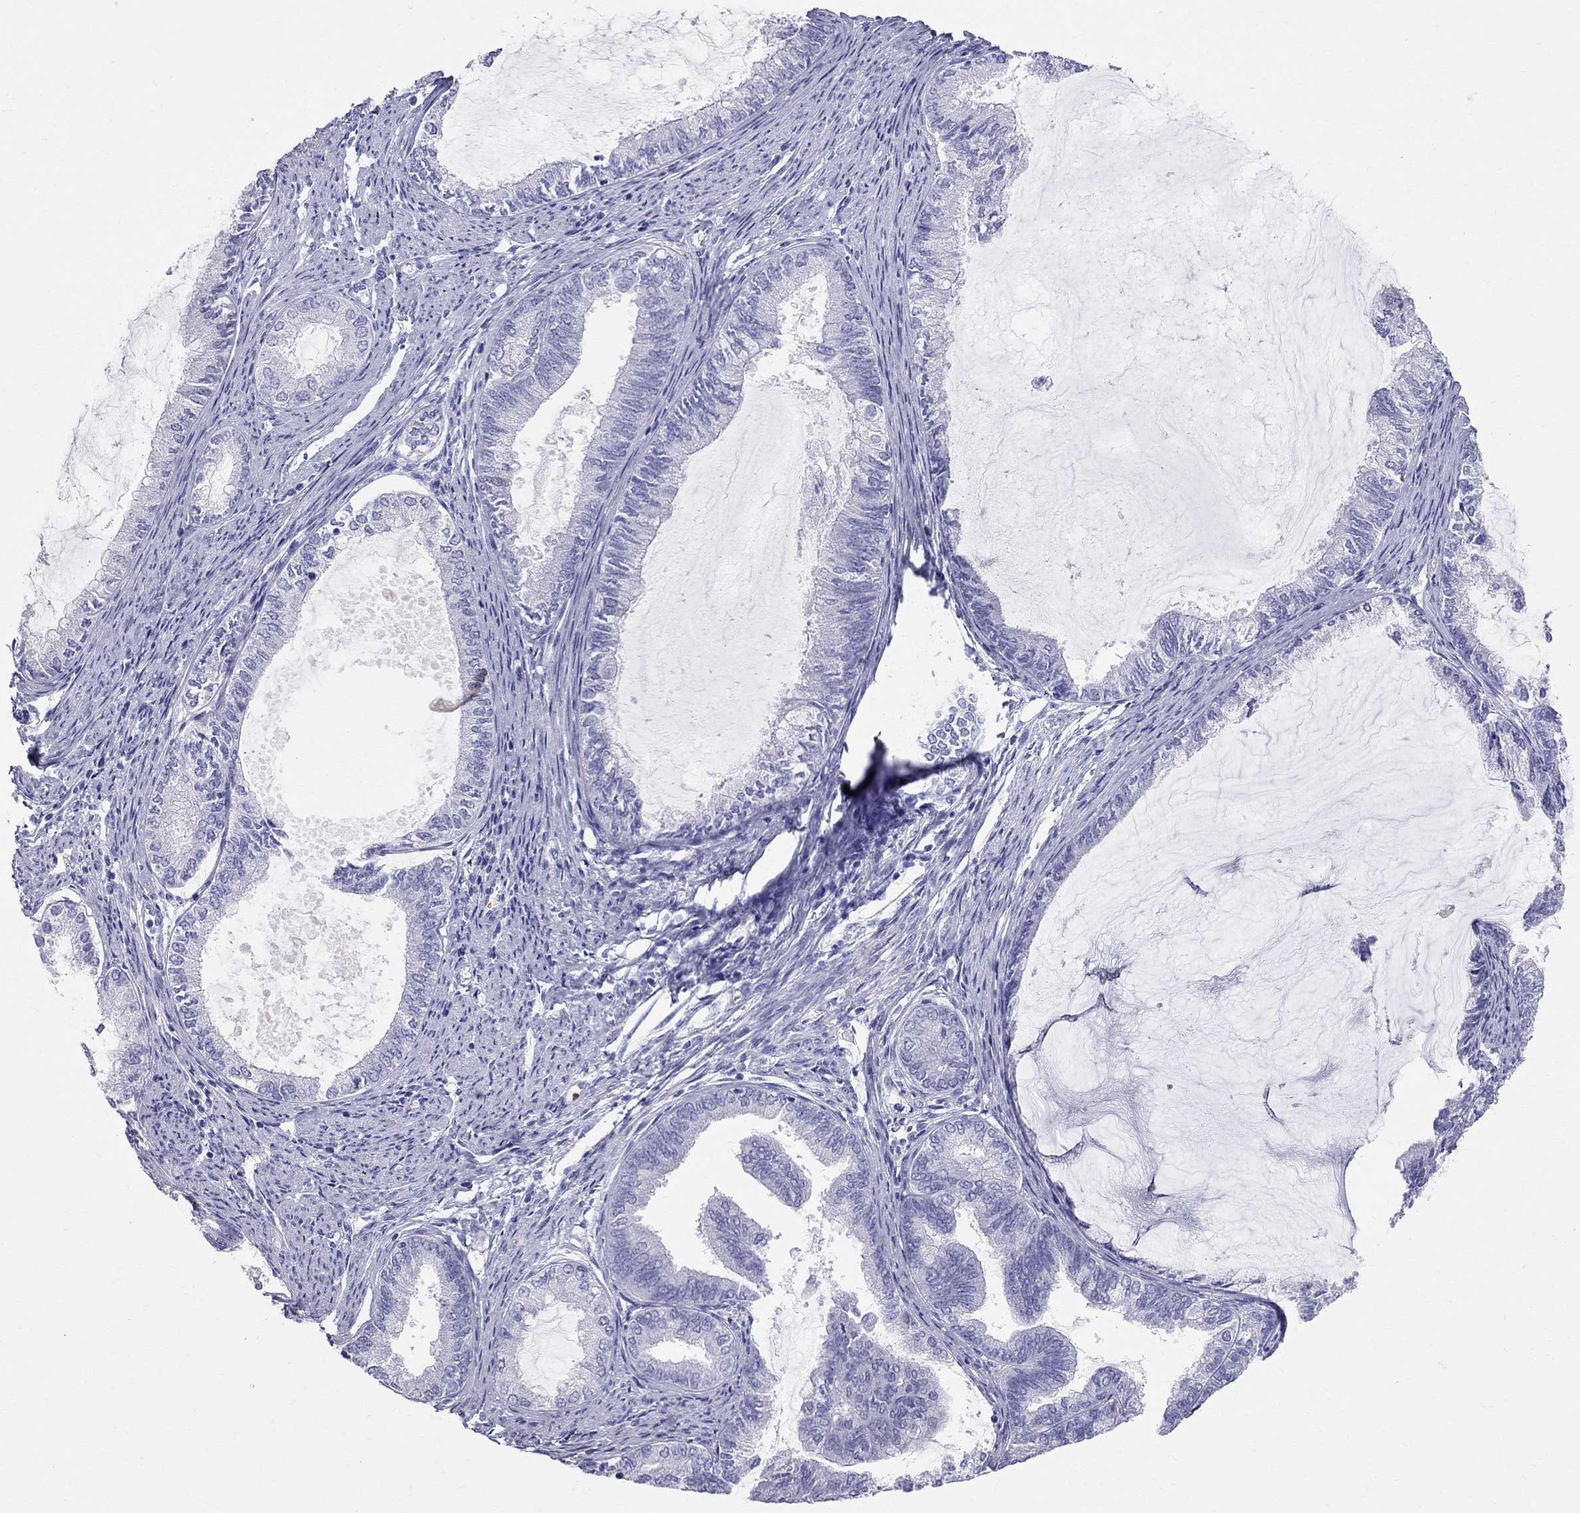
{"staining": {"intensity": "negative", "quantity": "none", "location": "none"}, "tissue": "endometrial cancer", "cell_type": "Tumor cells", "image_type": "cancer", "snomed": [{"axis": "morphology", "description": "Adenocarcinoma, NOS"}, {"axis": "topography", "description": "Endometrium"}], "caption": "Tumor cells show no significant staining in endometrial cancer (adenocarcinoma).", "gene": "DNAAF6", "patient": {"sex": "female", "age": 86}}